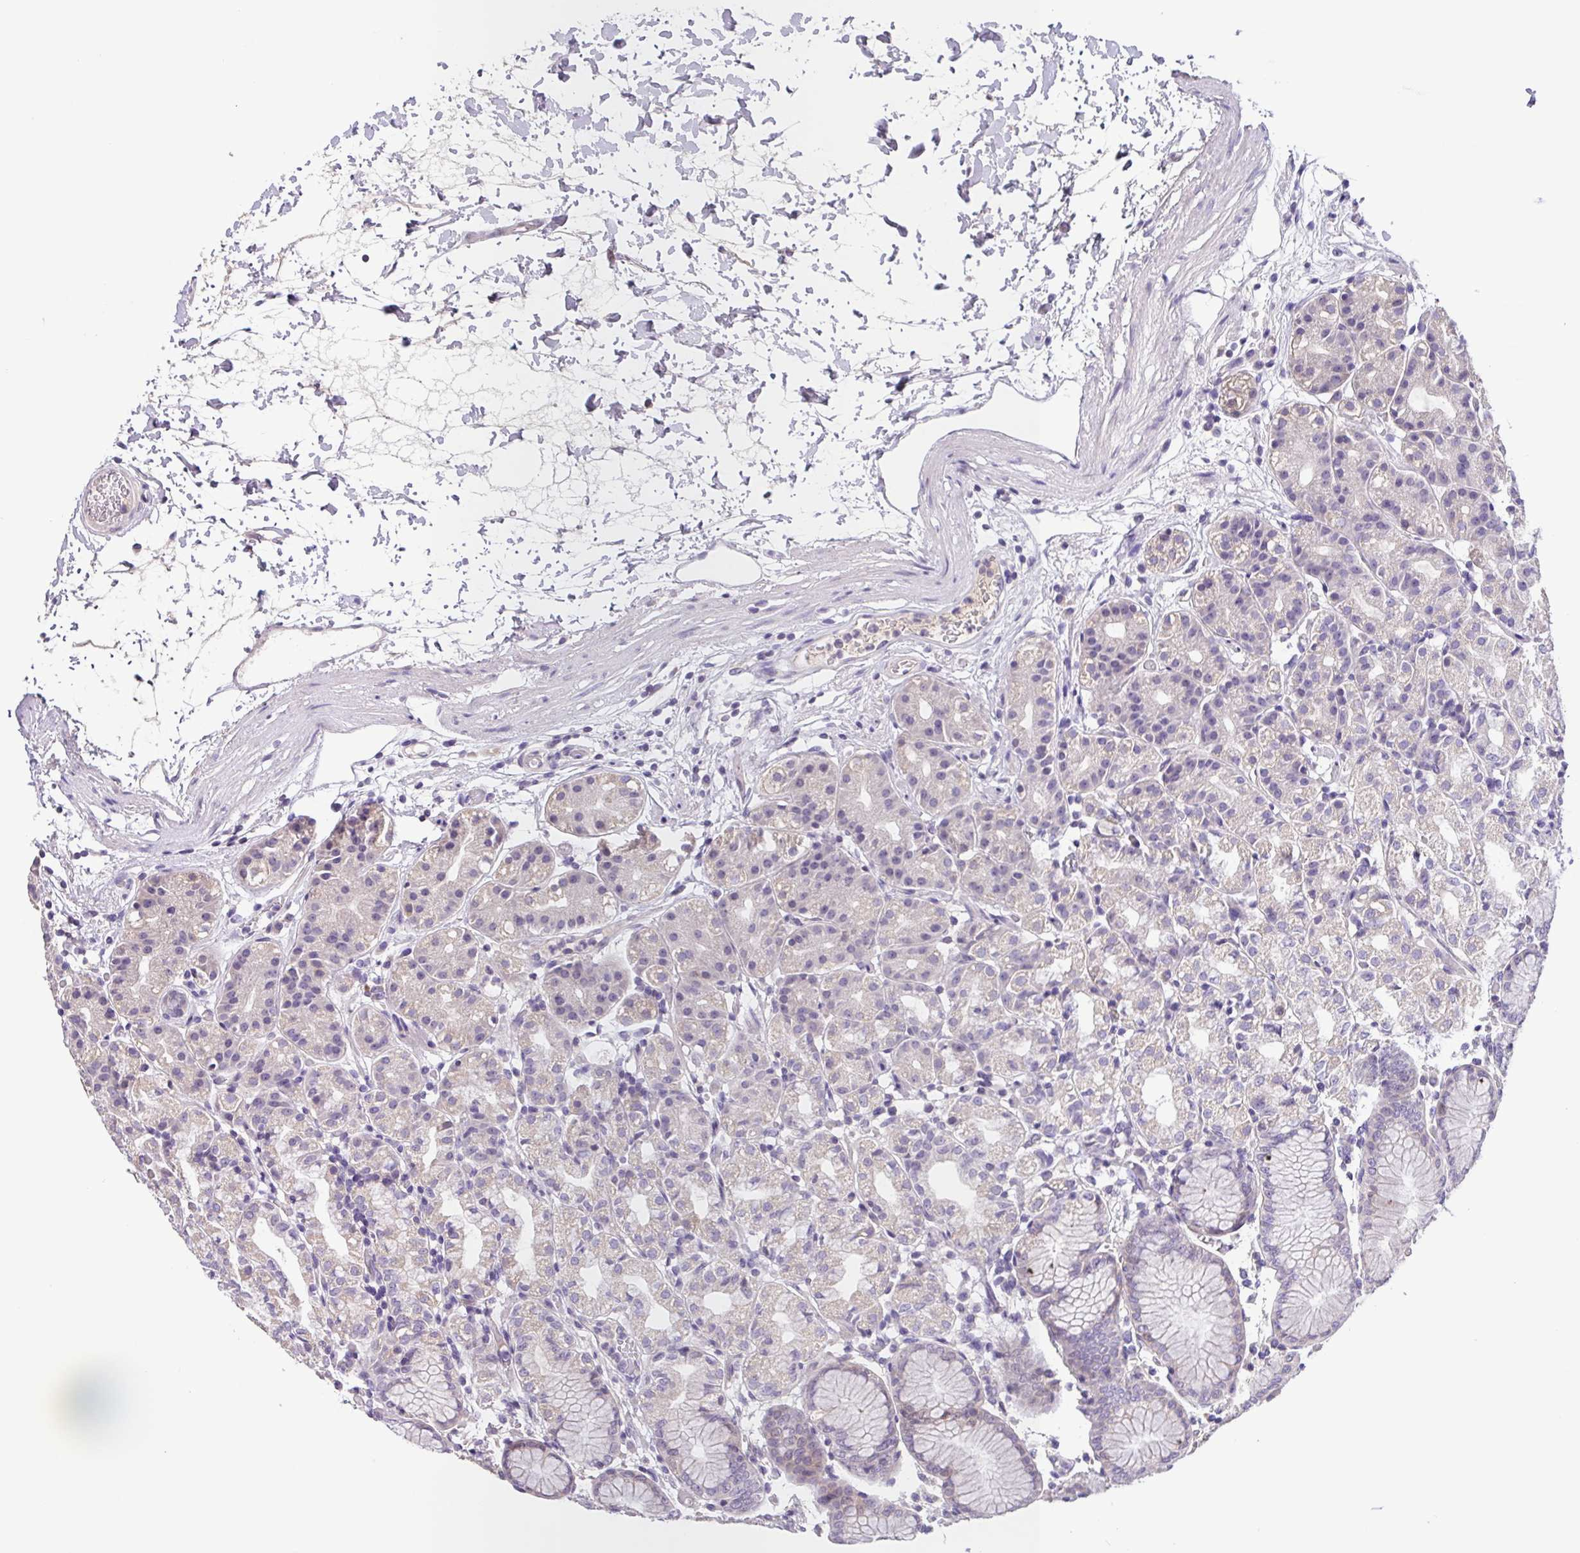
{"staining": {"intensity": "weak", "quantity": "<25%", "location": "cytoplasmic/membranous"}, "tissue": "stomach", "cell_type": "Glandular cells", "image_type": "normal", "snomed": [{"axis": "morphology", "description": "Normal tissue, NOS"}, {"axis": "topography", "description": "Stomach"}], "caption": "A photomicrograph of human stomach is negative for staining in glandular cells. The staining is performed using DAB (3,3'-diaminobenzidine) brown chromogen with nuclei counter-stained in using hematoxylin.", "gene": "SFTPB", "patient": {"sex": "female", "age": 57}}